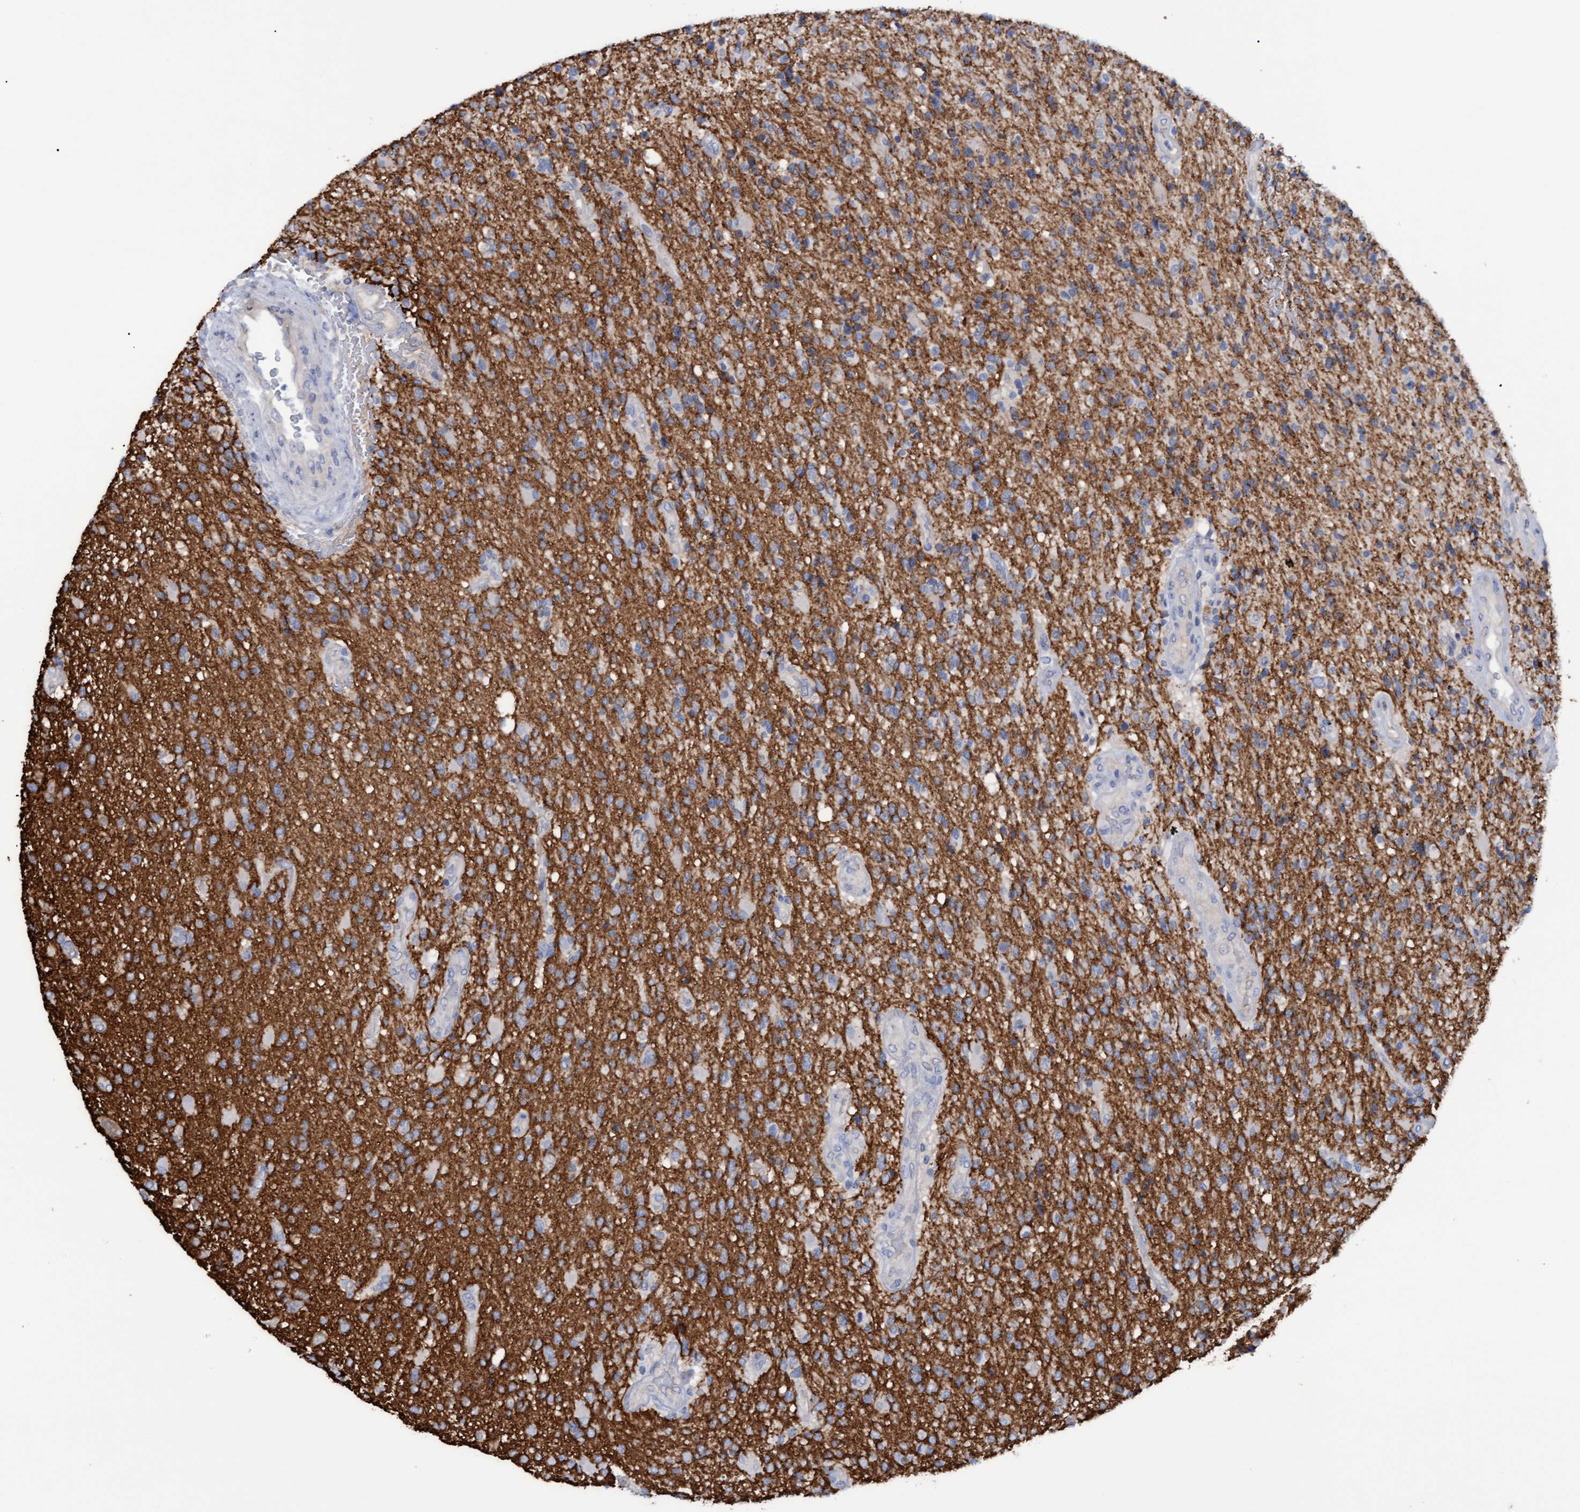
{"staining": {"intensity": "moderate", "quantity": "<25%", "location": "cytoplasmic/membranous"}, "tissue": "glioma", "cell_type": "Tumor cells", "image_type": "cancer", "snomed": [{"axis": "morphology", "description": "Glioma, malignant, High grade"}, {"axis": "topography", "description": "Brain"}], "caption": "This histopathology image demonstrates immunohistochemistry staining of human high-grade glioma (malignant), with low moderate cytoplasmic/membranous positivity in approximately <25% of tumor cells.", "gene": "STXBP1", "patient": {"sex": "male", "age": 72}}